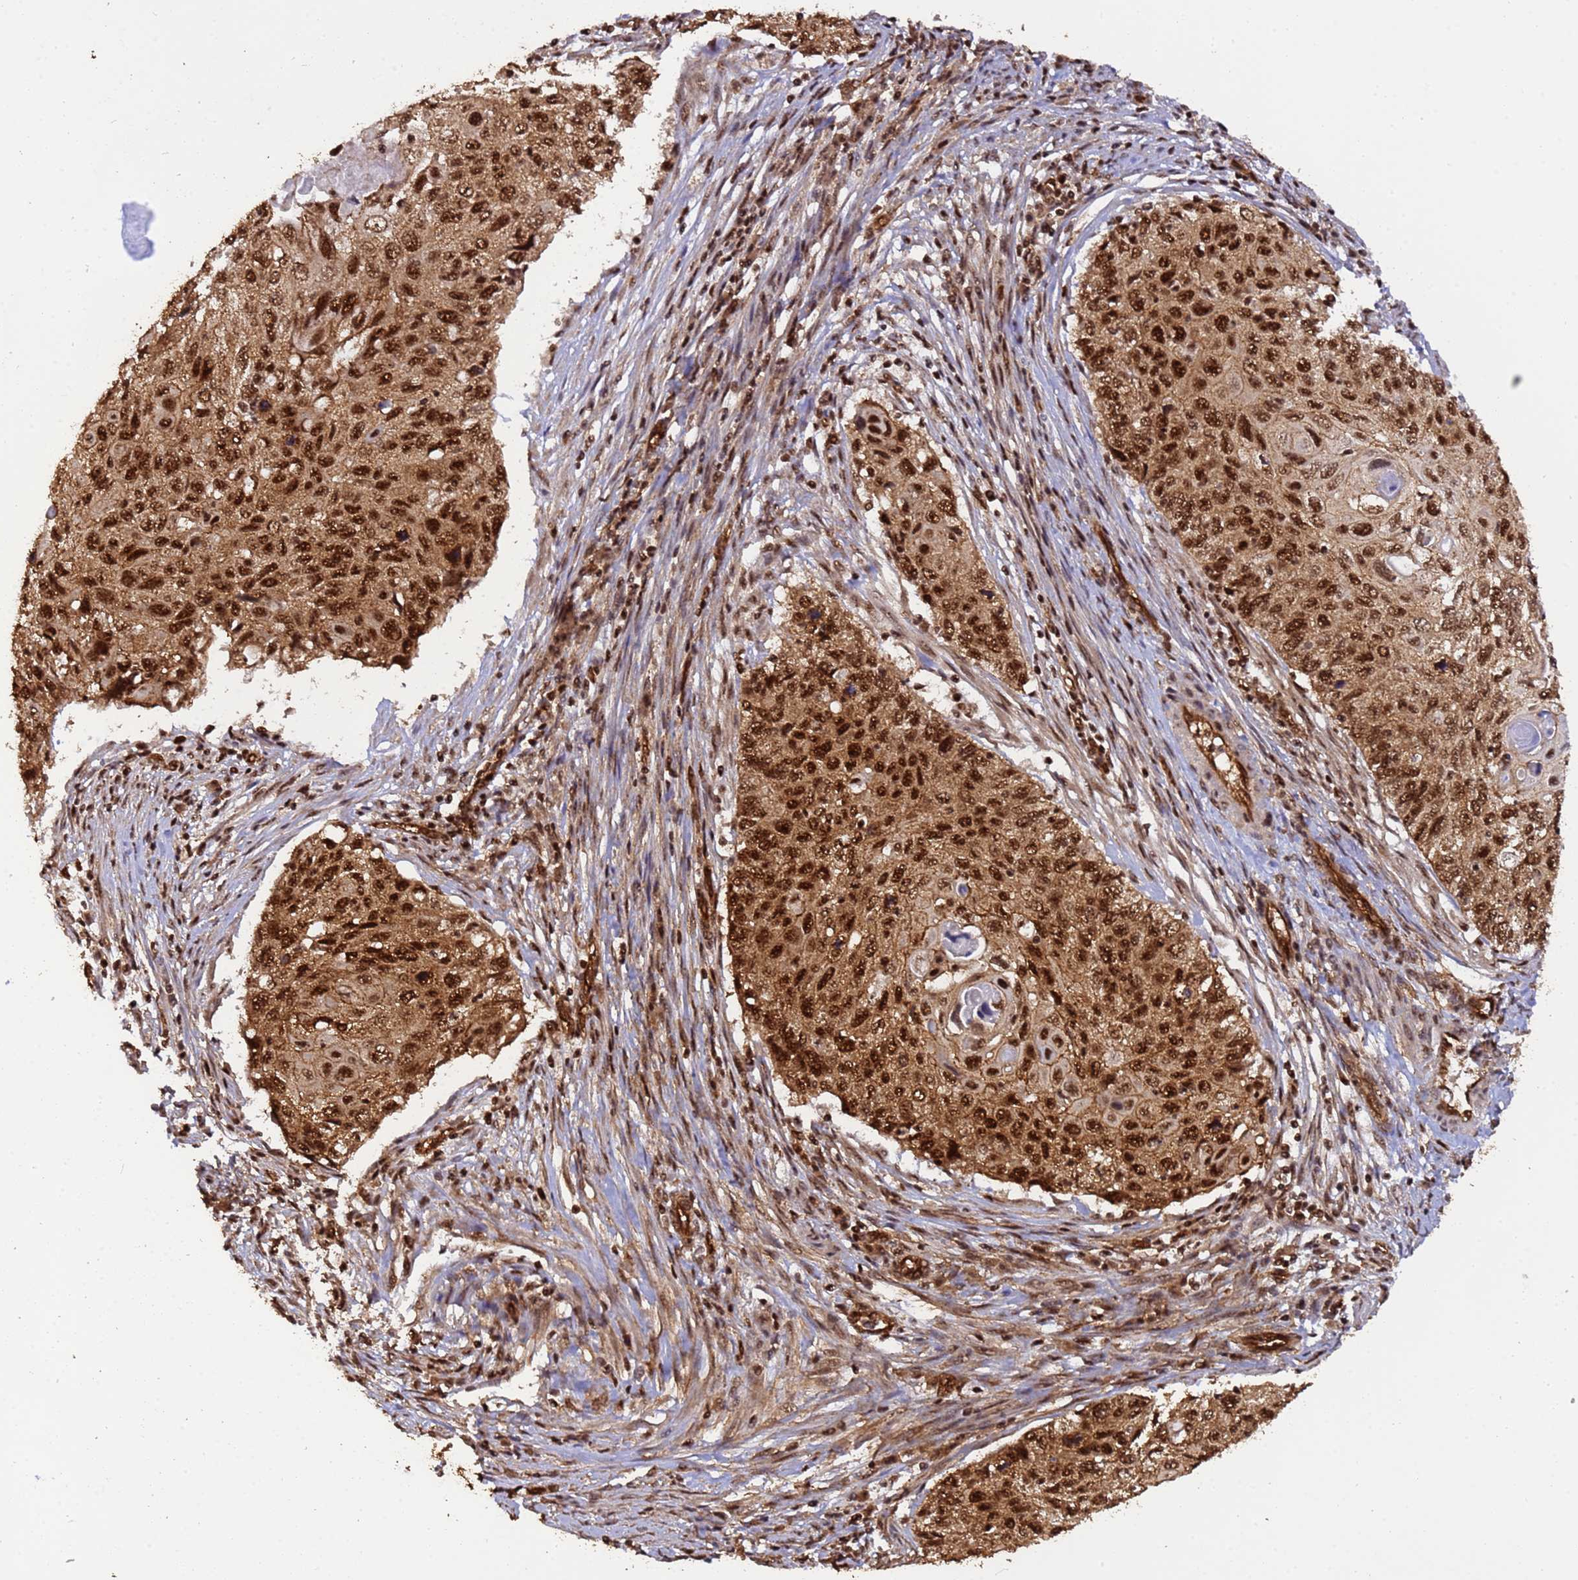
{"staining": {"intensity": "strong", "quantity": ">75%", "location": "cytoplasmic/membranous,nuclear"}, "tissue": "cervical cancer", "cell_type": "Tumor cells", "image_type": "cancer", "snomed": [{"axis": "morphology", "description": "Squamous cell carcinoma, NOS"}, {"axis": "topography", "description": "Cervix"}], "caption": "Protein positivity by IHC reveals strong cytoplasmic/membranous and nuclear staining in about >75% of tumor cells in cervical cancer. (Brightfield microscopy of DAB IHC at high magnification).", "gene": "SYF2", "patient": {"sex": "female", "age": 70}}